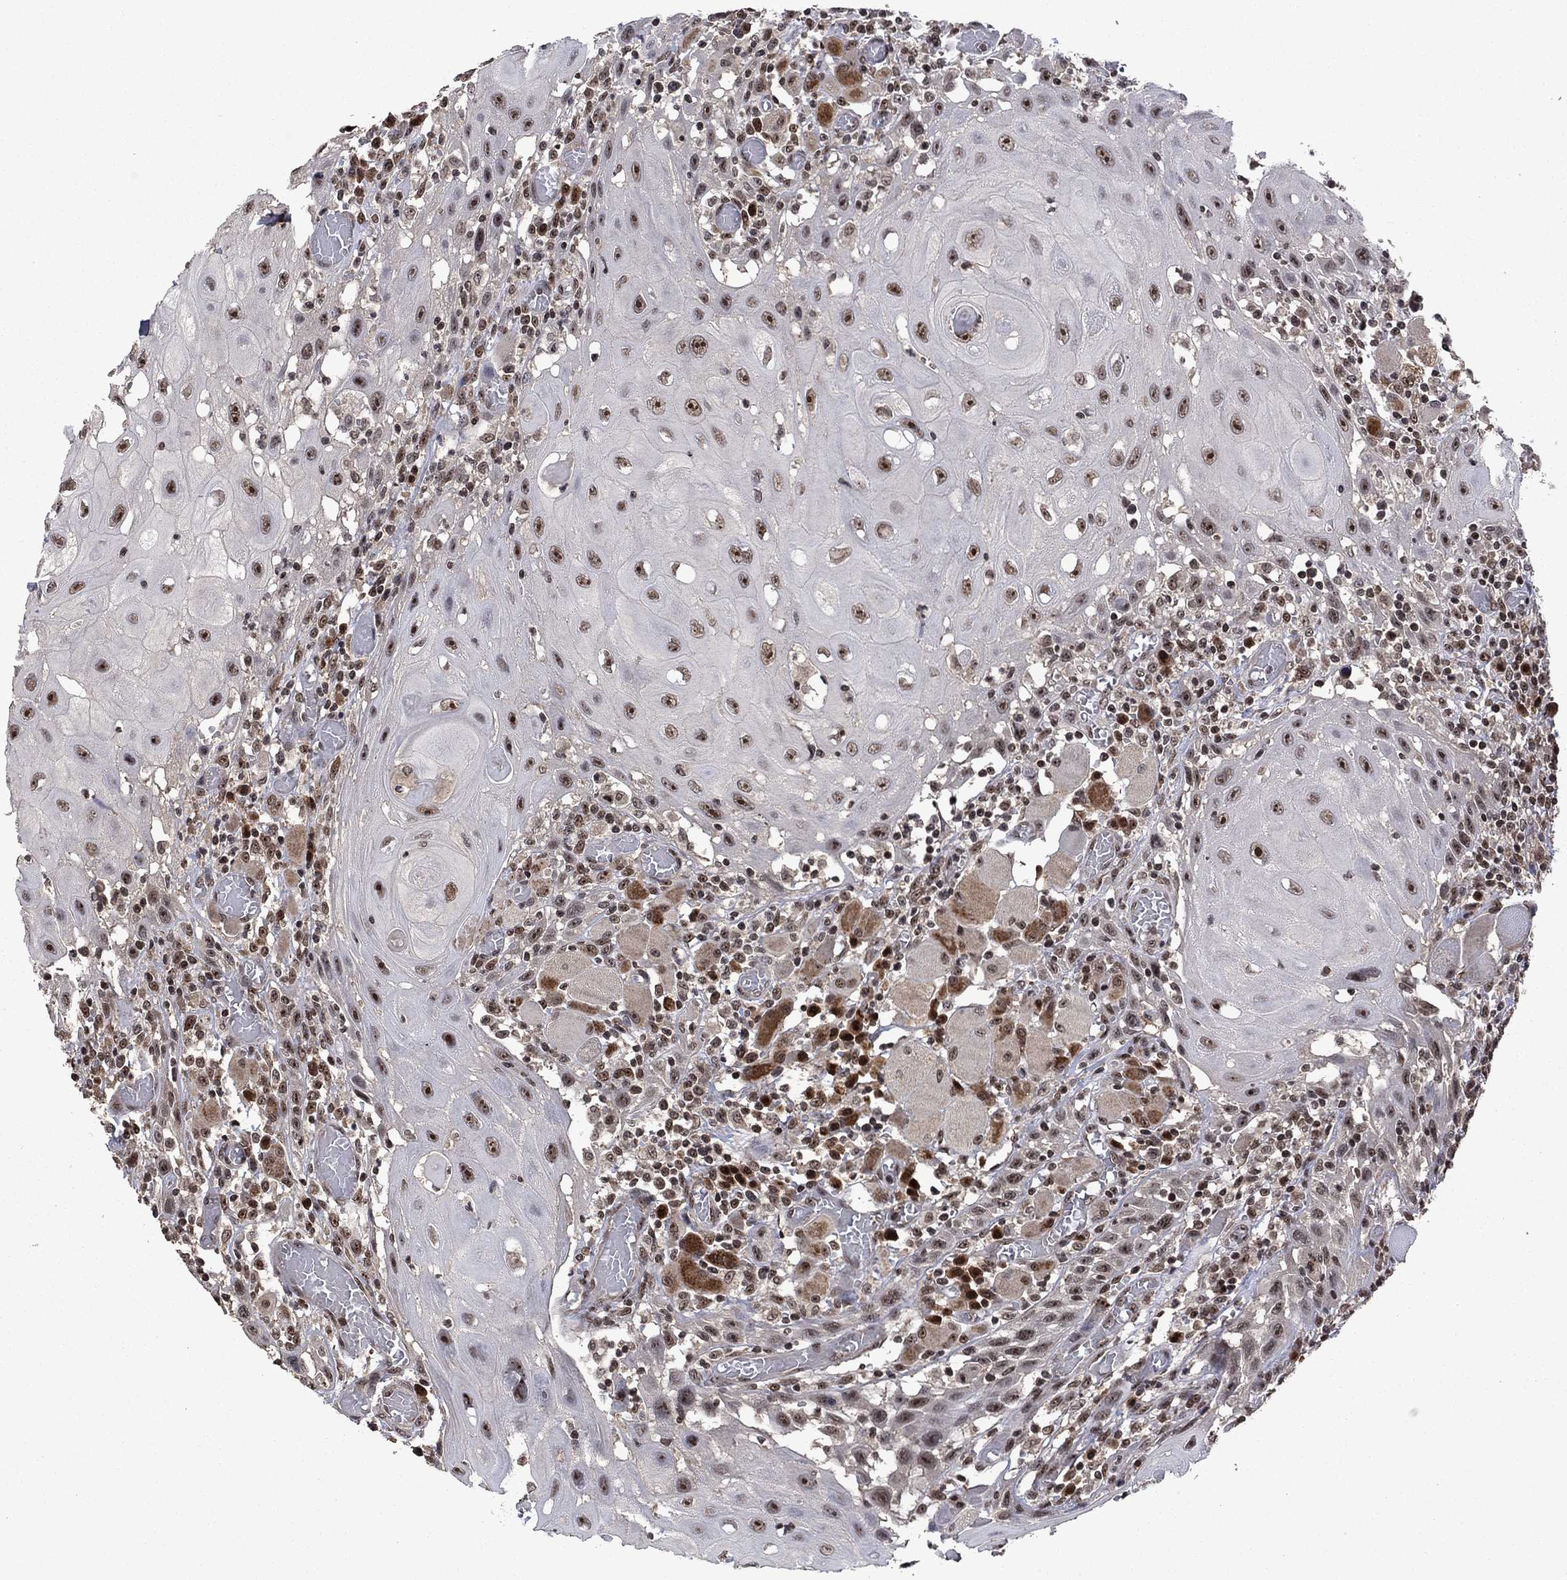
{"staining": {"intensity": "moderate", "quantity": "25%-75%", "location": "nuclear"}, "tissue": "head and neck cancer", "cell_type": "Tumor cells", "image_type": "cancer", "snomed": [{"axis": "morphology", "description": "Normal tissue, NOS"}, {"axis": "morphology", "description": "Squamous cell carcinoma, NOS"}, {"axis": "topography", "description": "Oral tissue"}, {"axis": "topography", "description": "Head-Neck"}], "caption": "The micrograph reveals a brown stain indicating the presence of a protein in the nuclear of tumor cells in head and neck cancer.", "gene": "FBL", "patient": {"sex": "male", "age": 71}}